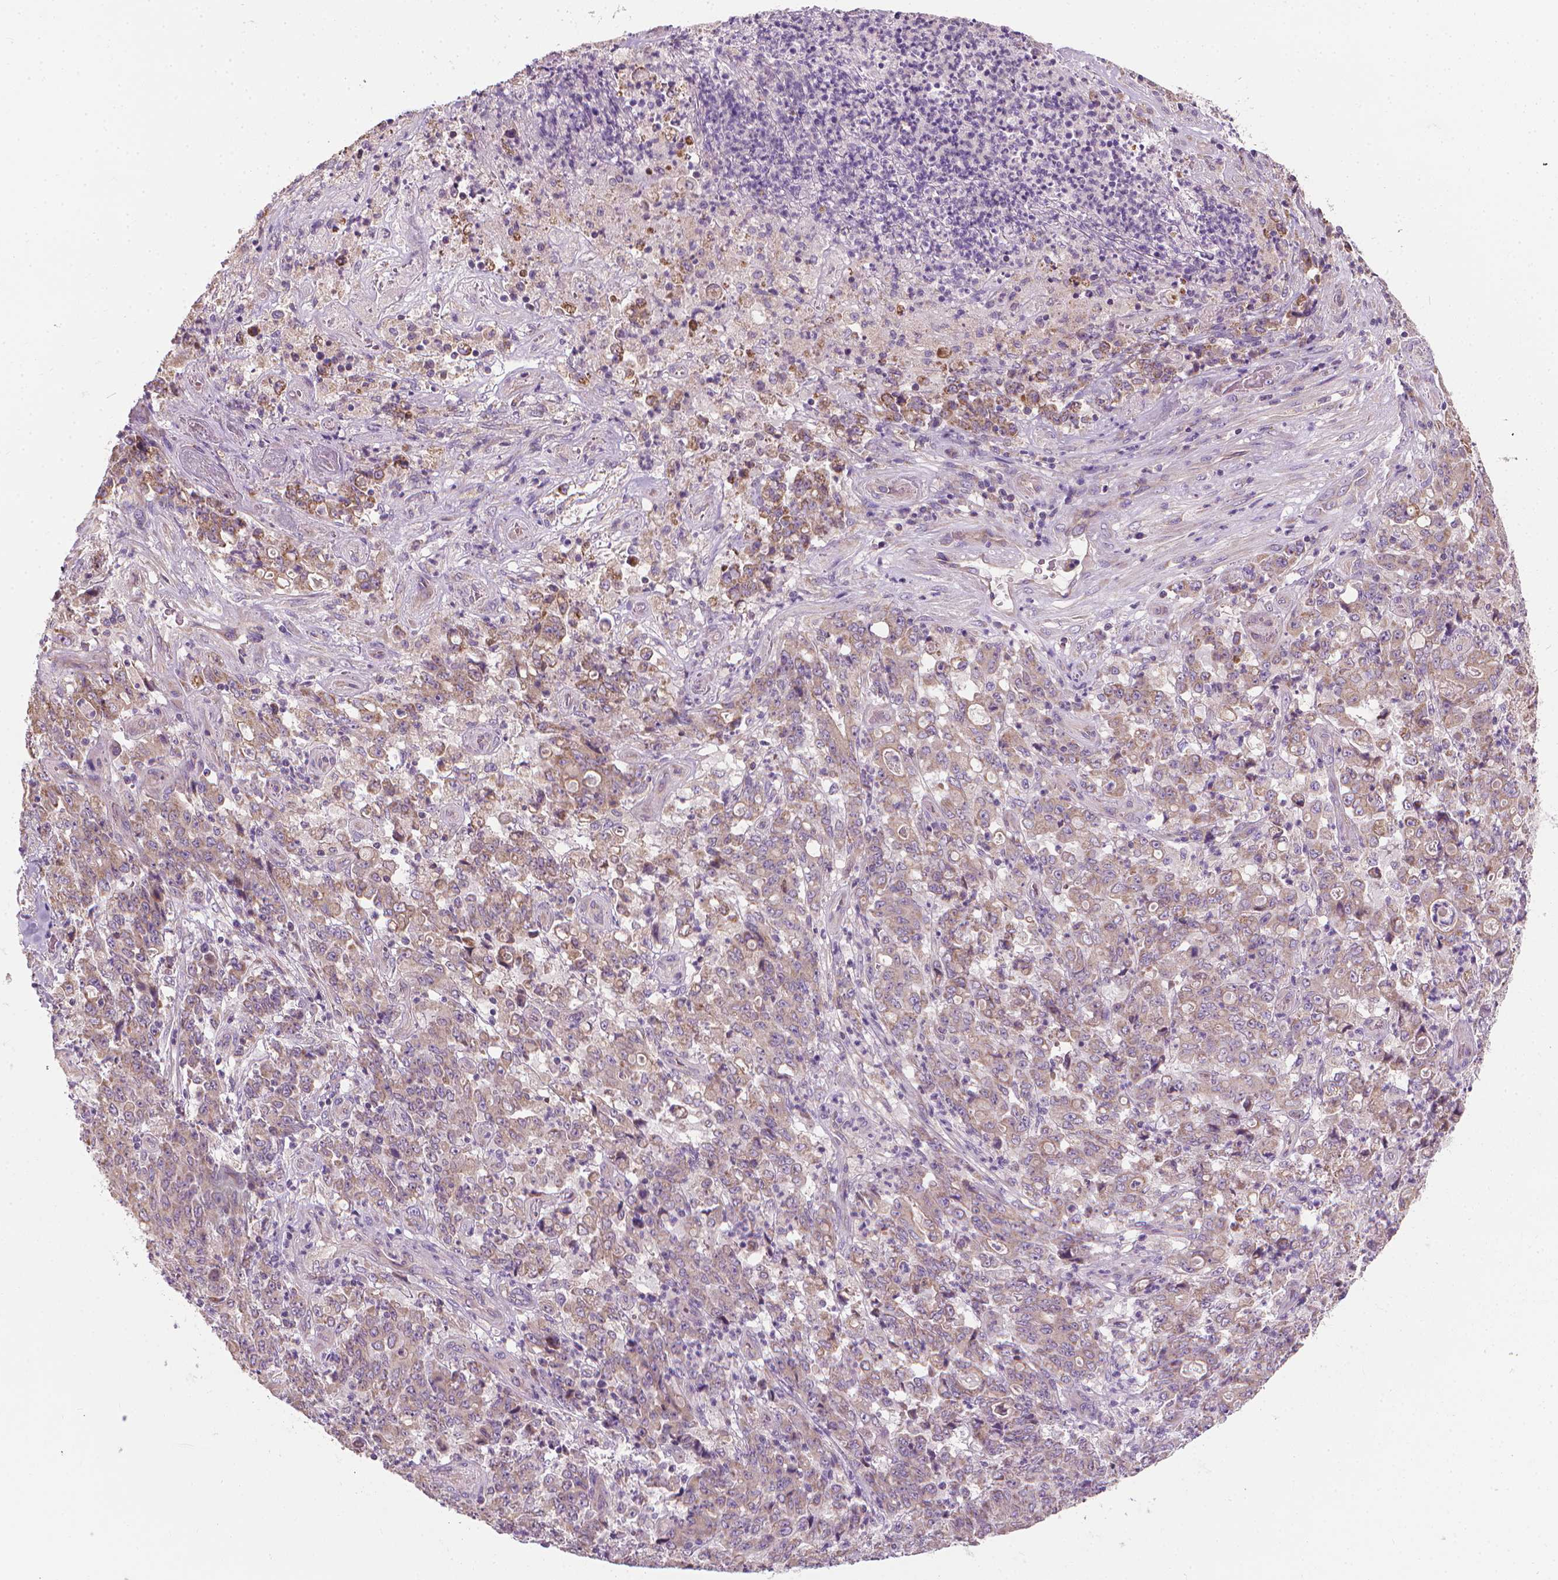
{"staining": {"intensity": "weak", "quantity": "25%-75%", "location": "cytoplasmic/membranous"}, "tissue": "stomach cancer", "cell_type": "Tumor cells", "image_type": "cancer", "snomed": [{"axis": "morphology", "description": "Adenocarcinoma, NOS"}, {"axis": "topography", "description": "Stomach, lower"}], "caption": "A brown stain labels weak cytoplasmic/membranous positivity of a protein in human stomach adenocarcinoma tumor cells. (brown staining indicates protein expression, while blue staining denotes nuclei).", "gene": "RIIAD1", "patient": {"sex": "female", "age": 71}}